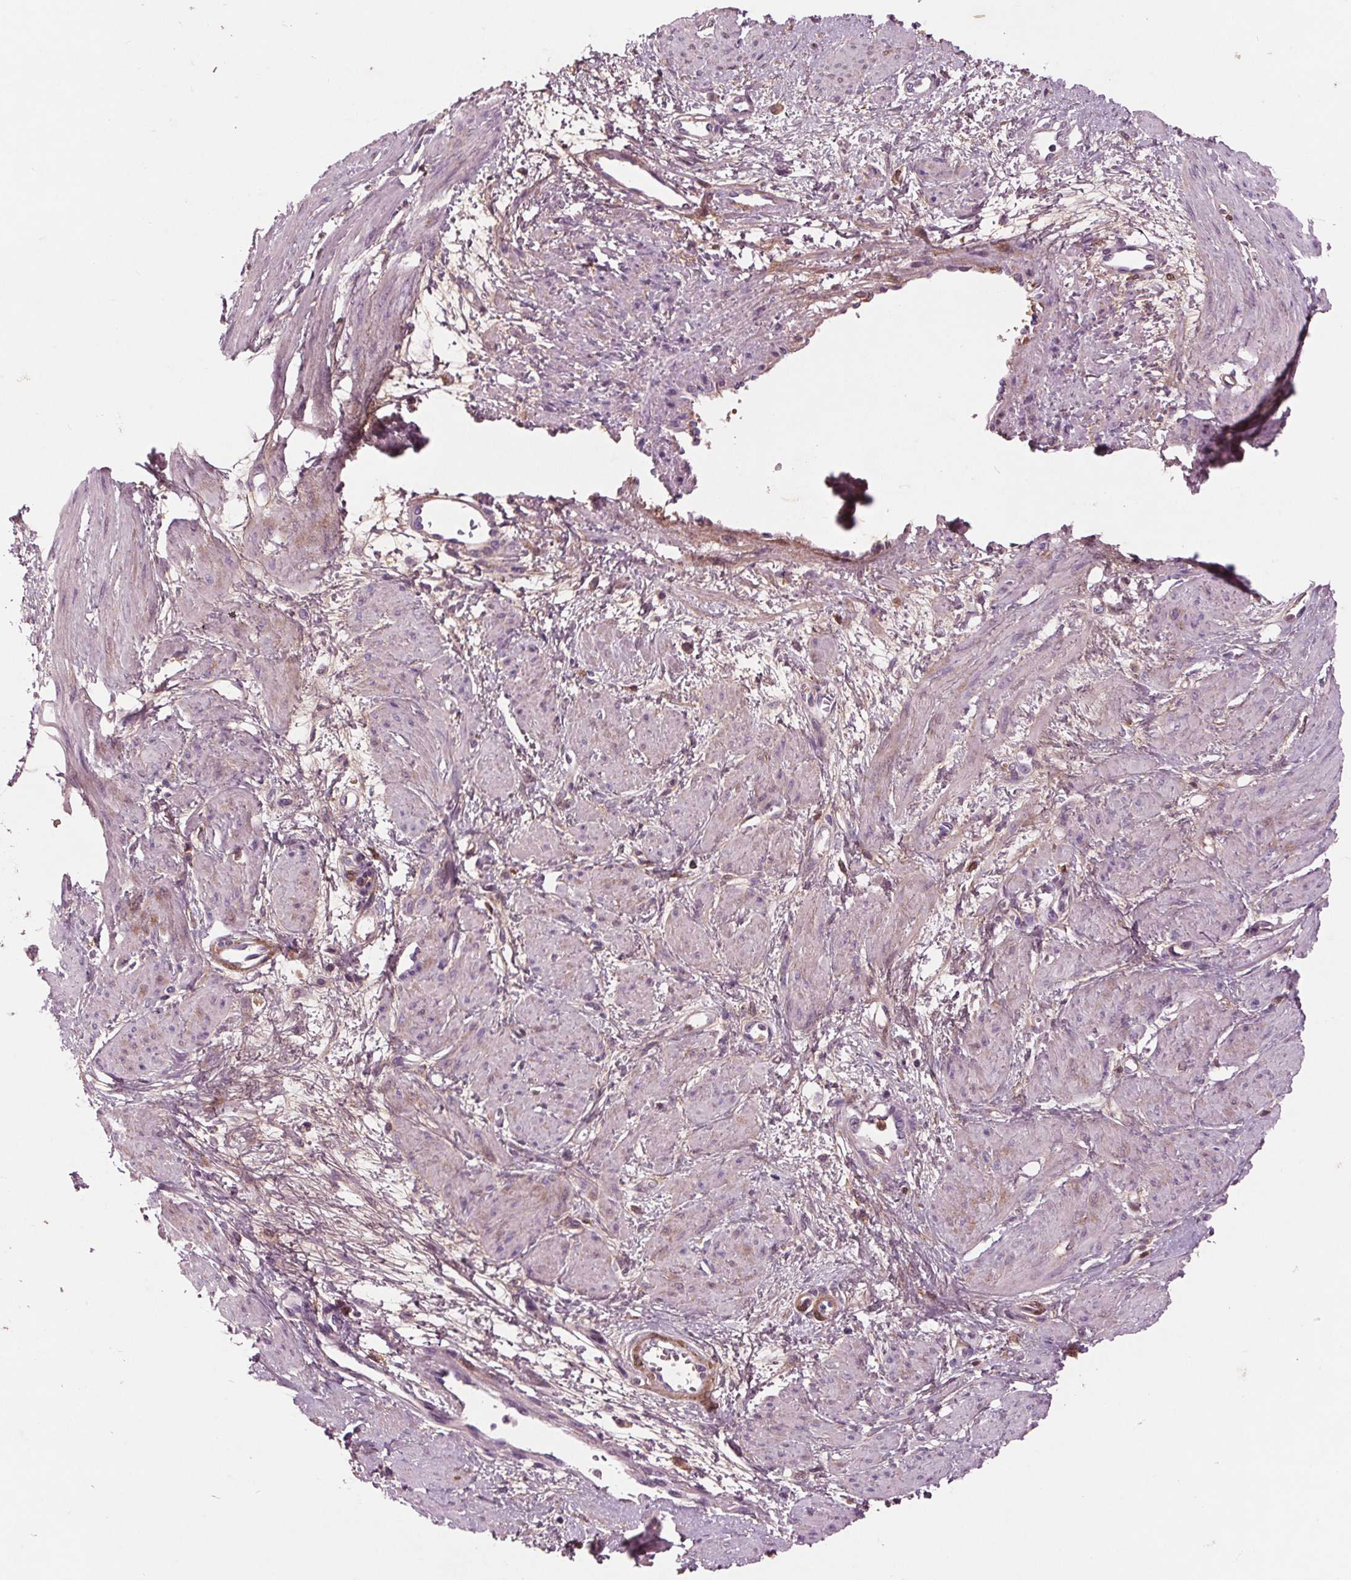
{"staining": {"intensity": "negative", "quantity": "none", "location": "none"}, "tissue": "smooth muscle", "cell_type": "Smooth muscle cells", "image_type": "normal", "snomed": [{"axis": "morphology", "description": "Normal tissue, NOS"}, {"axis": "topography", "description": "Smooth muscle"}, {"axis": "topography", "description": "Uterus"}], "caption": "High power microscopy micrograph of an immunohistochemistry micrograph of unremarkable smooth muscle, revealing no significant expression in smooth muscle cells. Brightfield microscopy of immunohistochemistry stained with DAB (brown) and hematoxylin (blue), captured at high magnification.", "gene": "C6", "patient": {"sex": "female", "age": 39}}